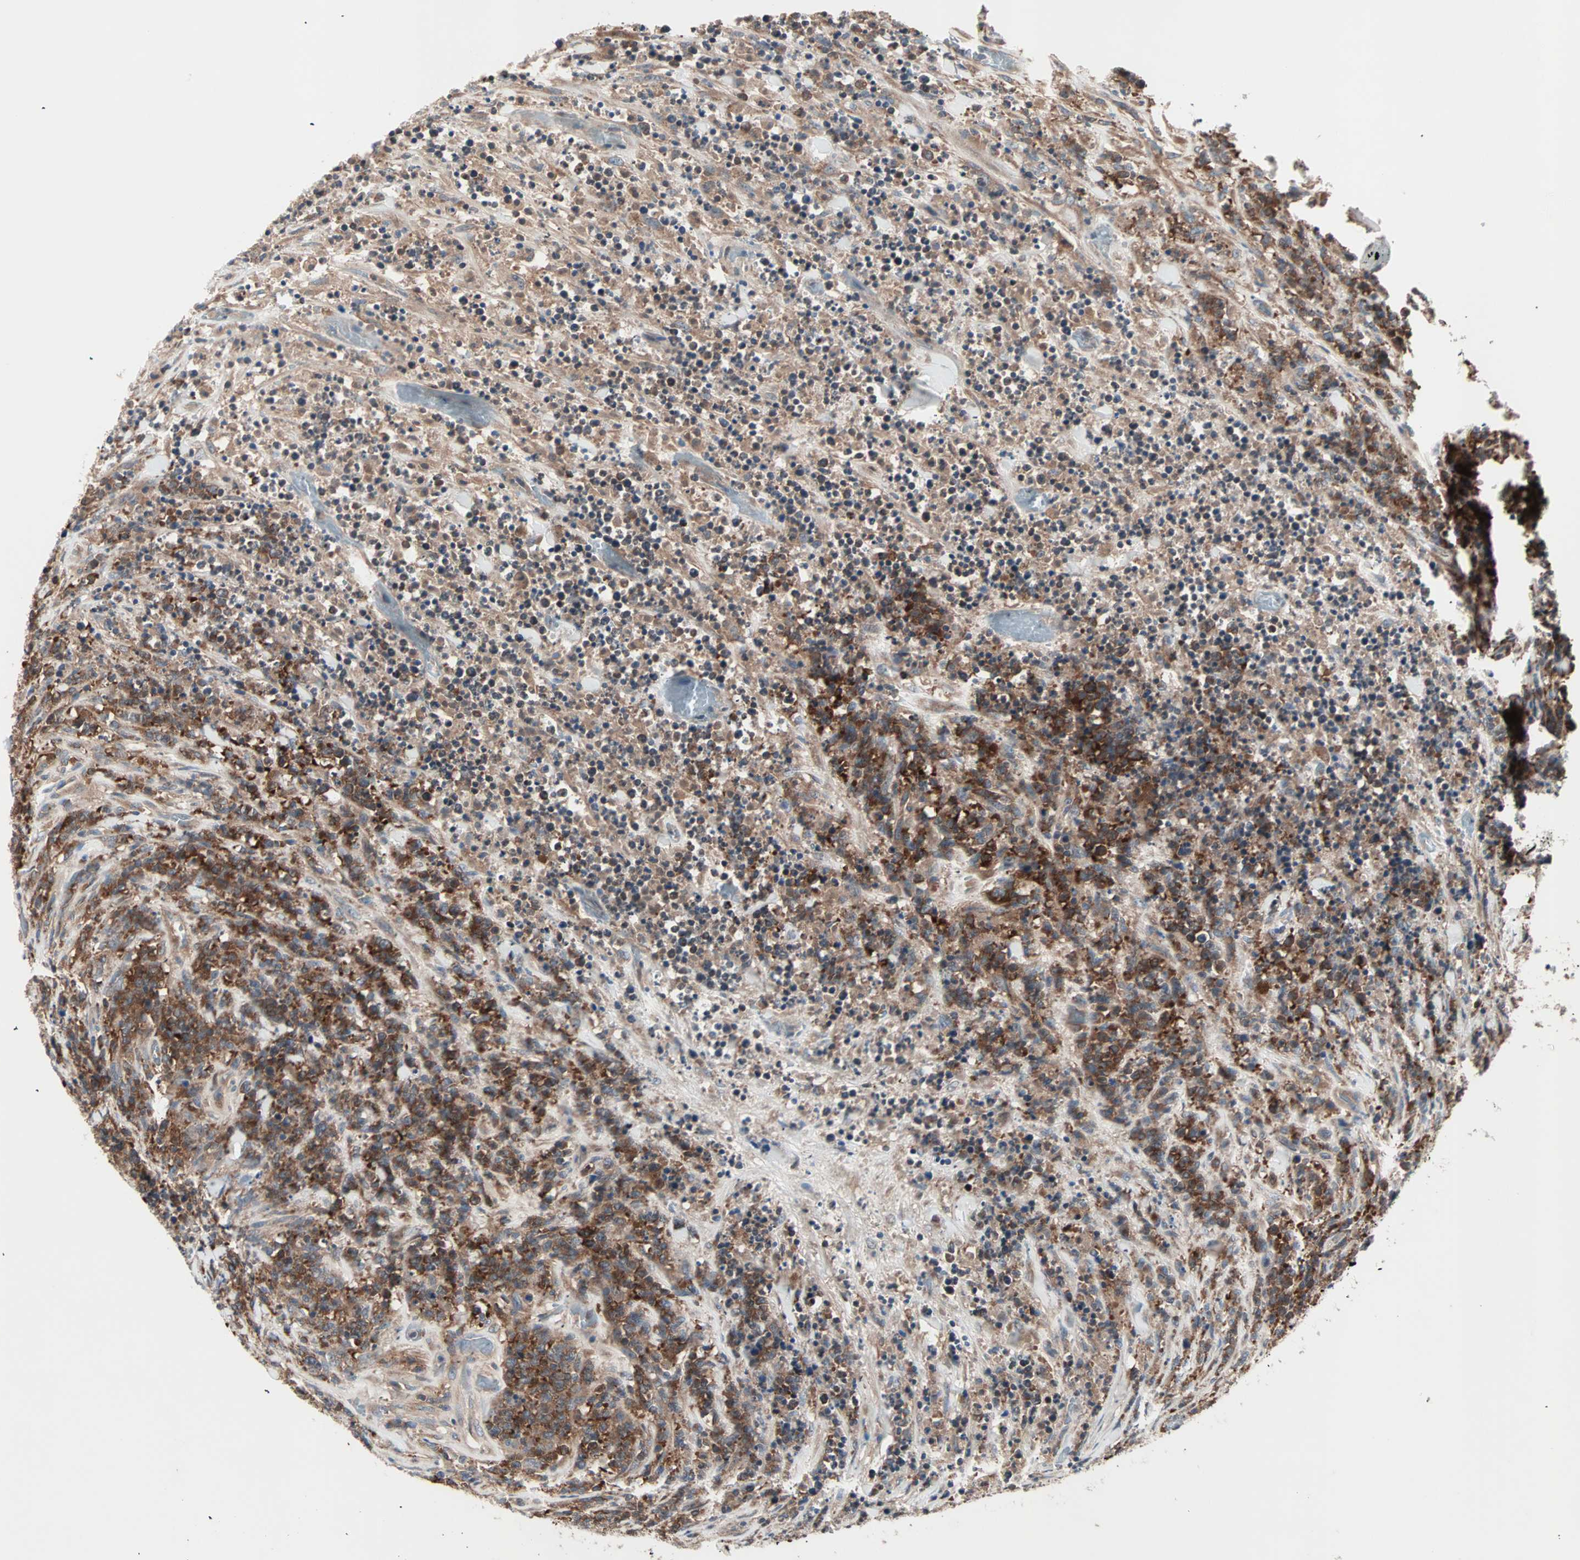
{"staining": {"intensity": "strong", "quantity": ">75%", "location": "cytoplasmic/membranous"}, "tissue": "lymphoma", "cell_type": "Tumor cells", "image_type": "cancer", "snomed": [{"axis": "morphology", "description": "Malignant lymphoma, non-Hodgkin's type, High grade"}, {"axis": "topography", "description": "Soft tissue"}], "caption": "Strong cytoplasmic/membranous positivity is appreciated in approximately >75% of tumor cells in lymphoma. The protein is shown in brown color, while the nuclei are stained blue.", "gene": "CAD", "patient": {"sex": "male", "age": 18}}